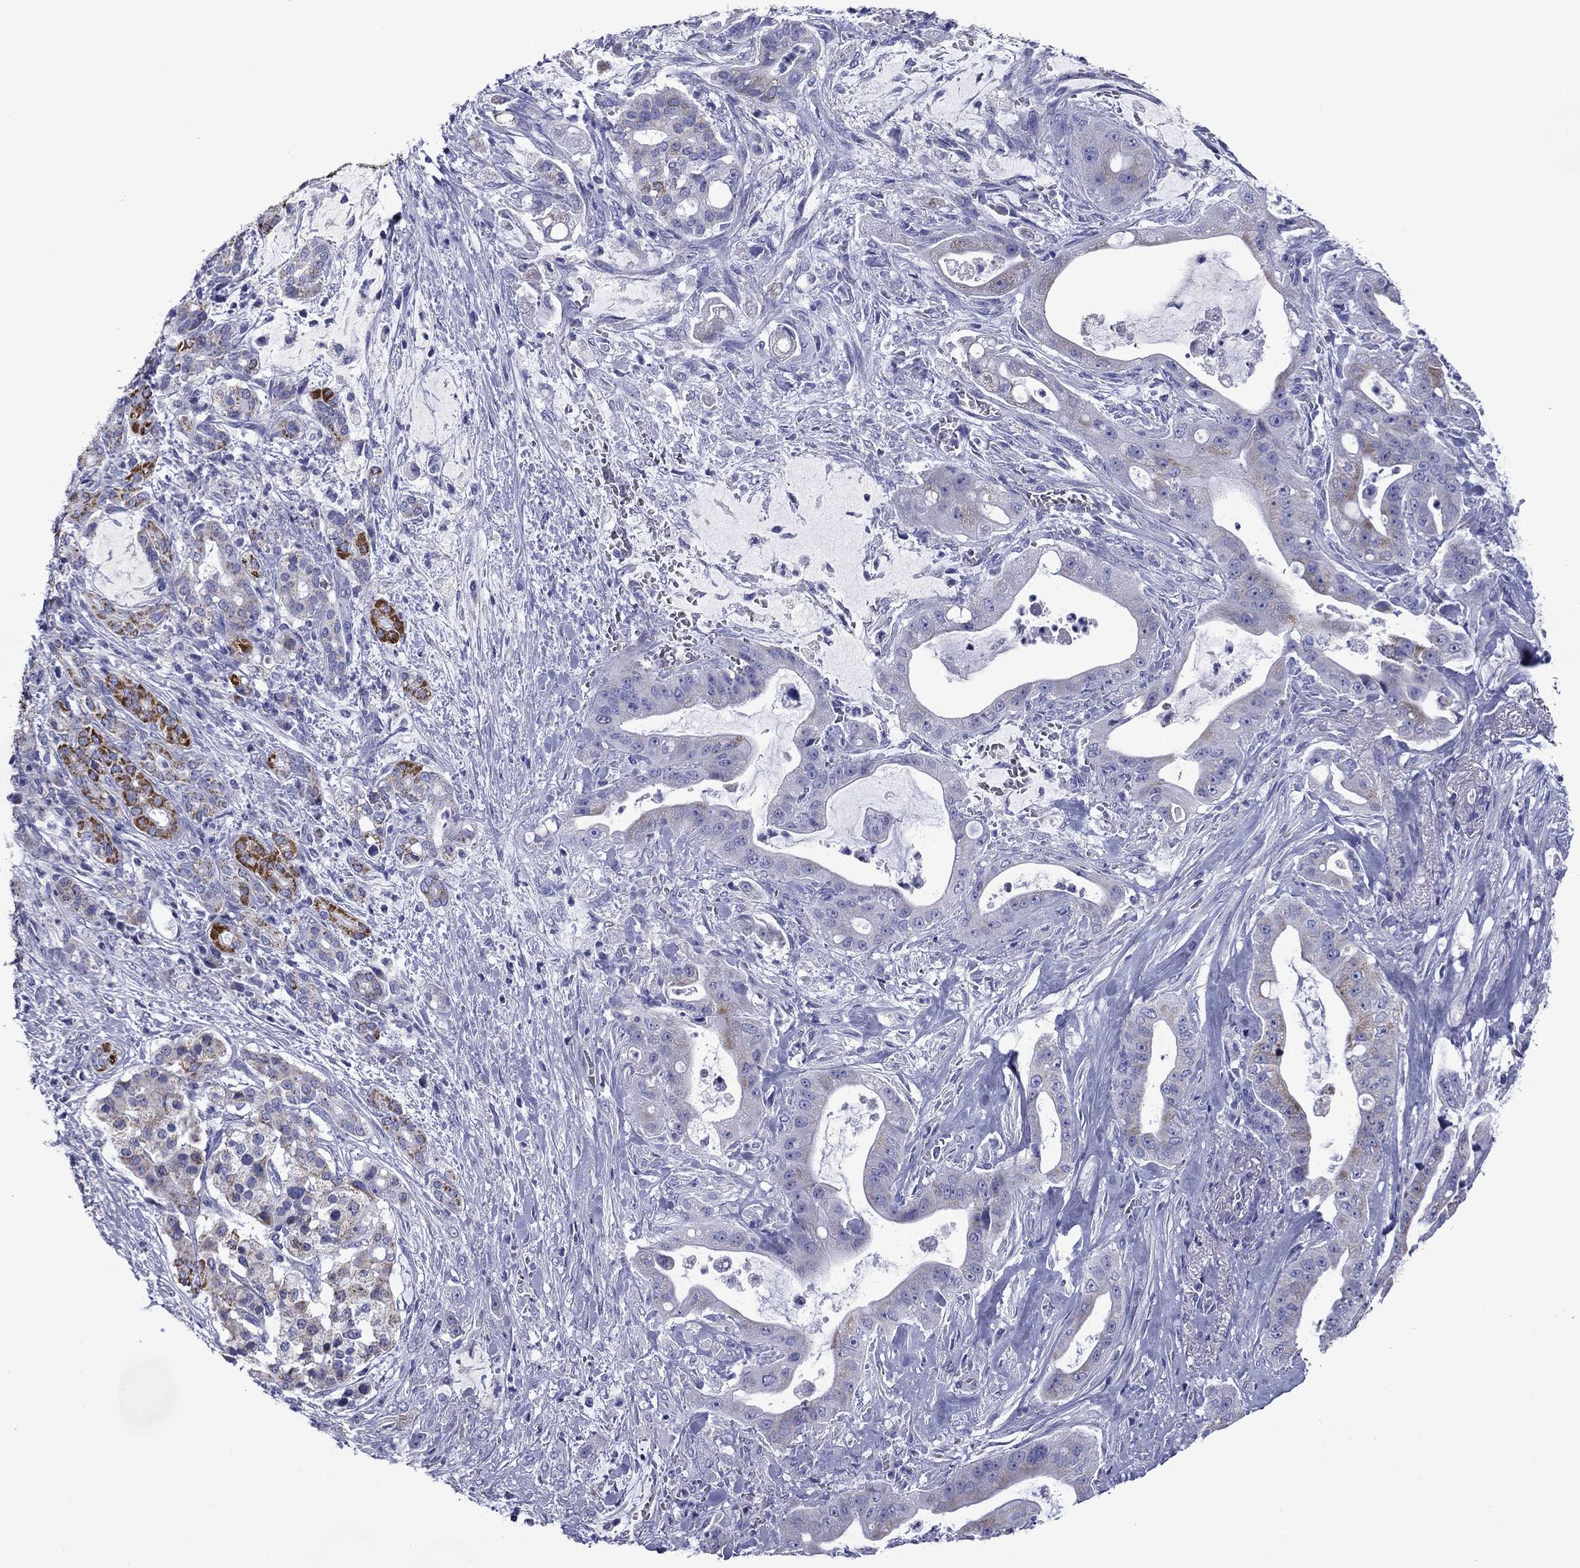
{"staining": {"intensity": "strong", "quantity": "<25%", "location": "cytoplasmic/membranous"}, "tissue": "pancreatic cancer", "cell_type": "Tumor cells", "image_type": "cancer", "snomed": [{"axis": "morphology", "description": "Normal tissue, NOS"}, {"axis": "morphology", "description": "Inflammation, NOS"}, {"axis": "morphology", "description": "Adenocarcinoma, NOS"}, {"axis": "topography", "description": "Pancreas"}], "caption": "High-power microscopy captured an immunohistochemistry histopathology image of pancreatic adenocarcinoma, revealing strong cytoplasmic/membranous expression in about <25% of tumor cells.", "gene": "ACADSB", "patient": {"sex": "male", "age": 57}}